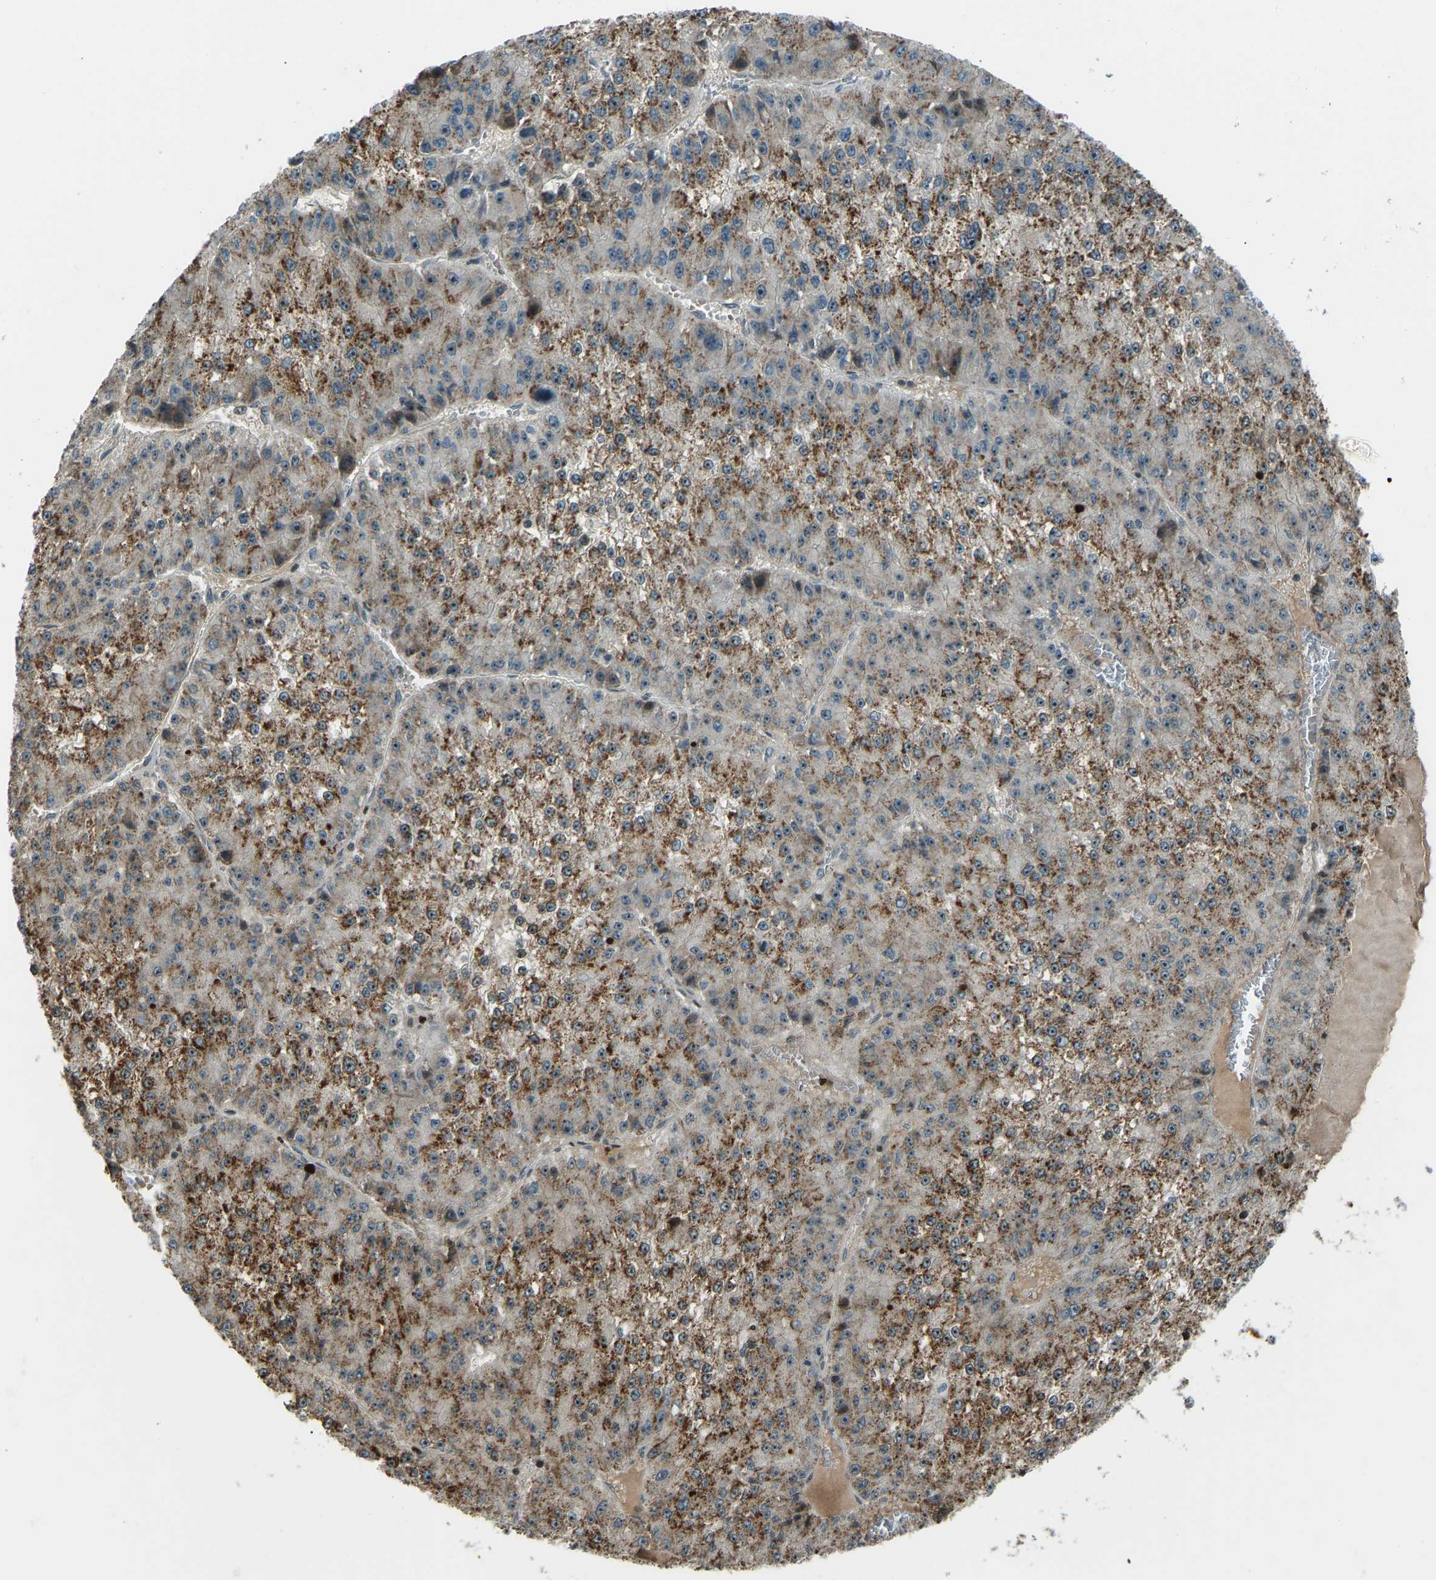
{"staining": {"intensity": "moderate", "quantity": ">75%", "location": "cytoplasmic/membranous"}, "tissue": "liver cancer", "cell_type": "Tumor cells", "image_type": "cancer", "snomed": [{"axis": "morphology", "description": "Carcinoma, Hepatocellular, NOS"}, {"axis": "topography", "description": "Liver"}], "caption": "Human liver hepatocellular carcinoma stained with a protein marker reveals moderate staining in tumor cells.", "gene": "SVOPL", "patient": {"sex": "female", "age": 73}}